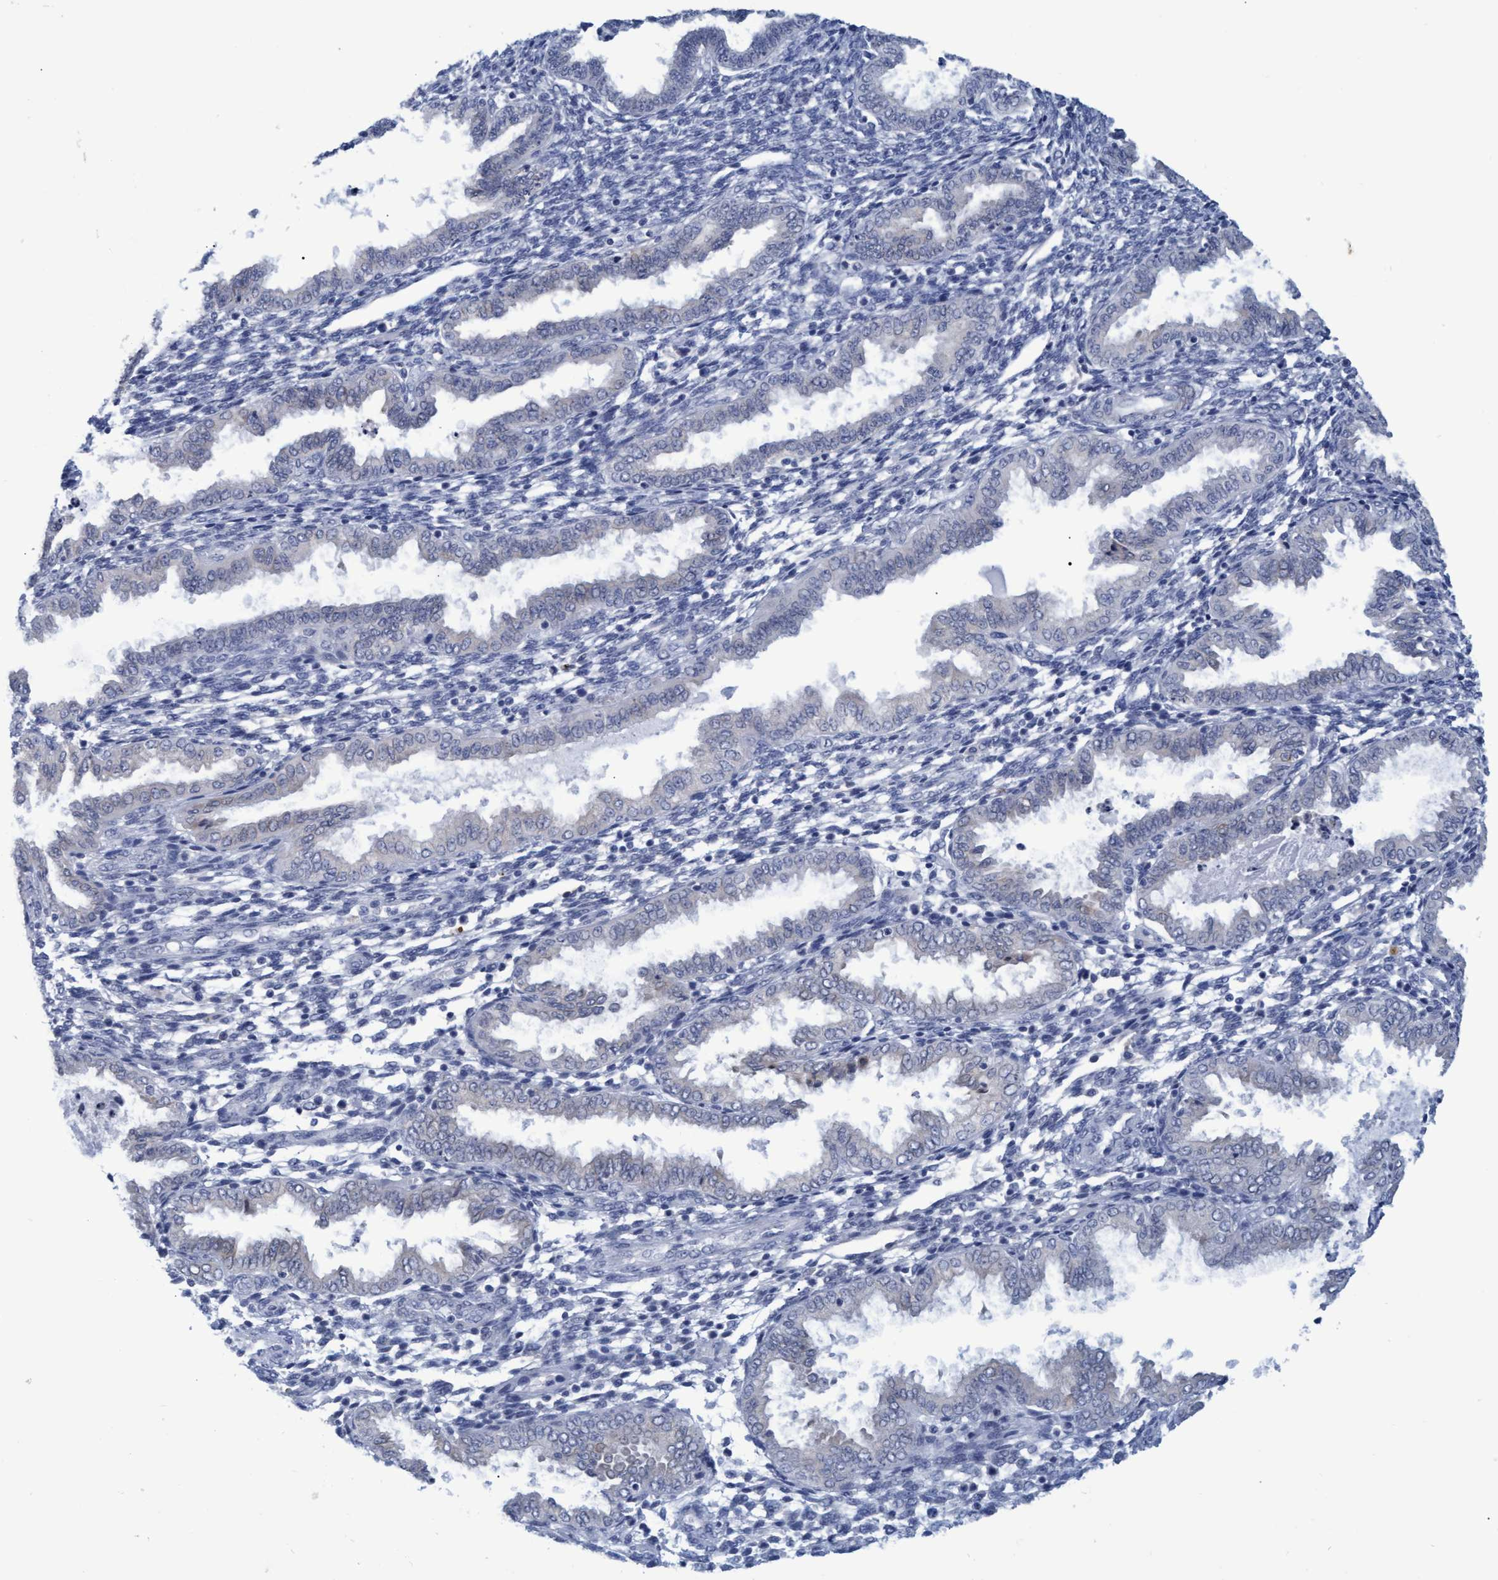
{"staining": {"intensity": "negative", "quantity": "none", "location": "none"}, "tissue": "endometrium", "cell_type": "Cells in endometrial stroma", "image_type": "normal", "snomed": [{"axis": "morphology", "description": "Normal tissue, NOS"}, {"axis": "topography", "description": "Endometrium"}], "caption": "Immunohistochemistry (IHC) micrograph of unremarkable human endometrium stained for a protein (brown), which demonstrates no expression in cells in endometrial stroma. (Stains: DAB IHC with hematoxylin counter stain, Microscopy: brightfield microscopy at high magnification).", "gene": "SSTR3", "patient": {"sex": "female", "age": 33}}